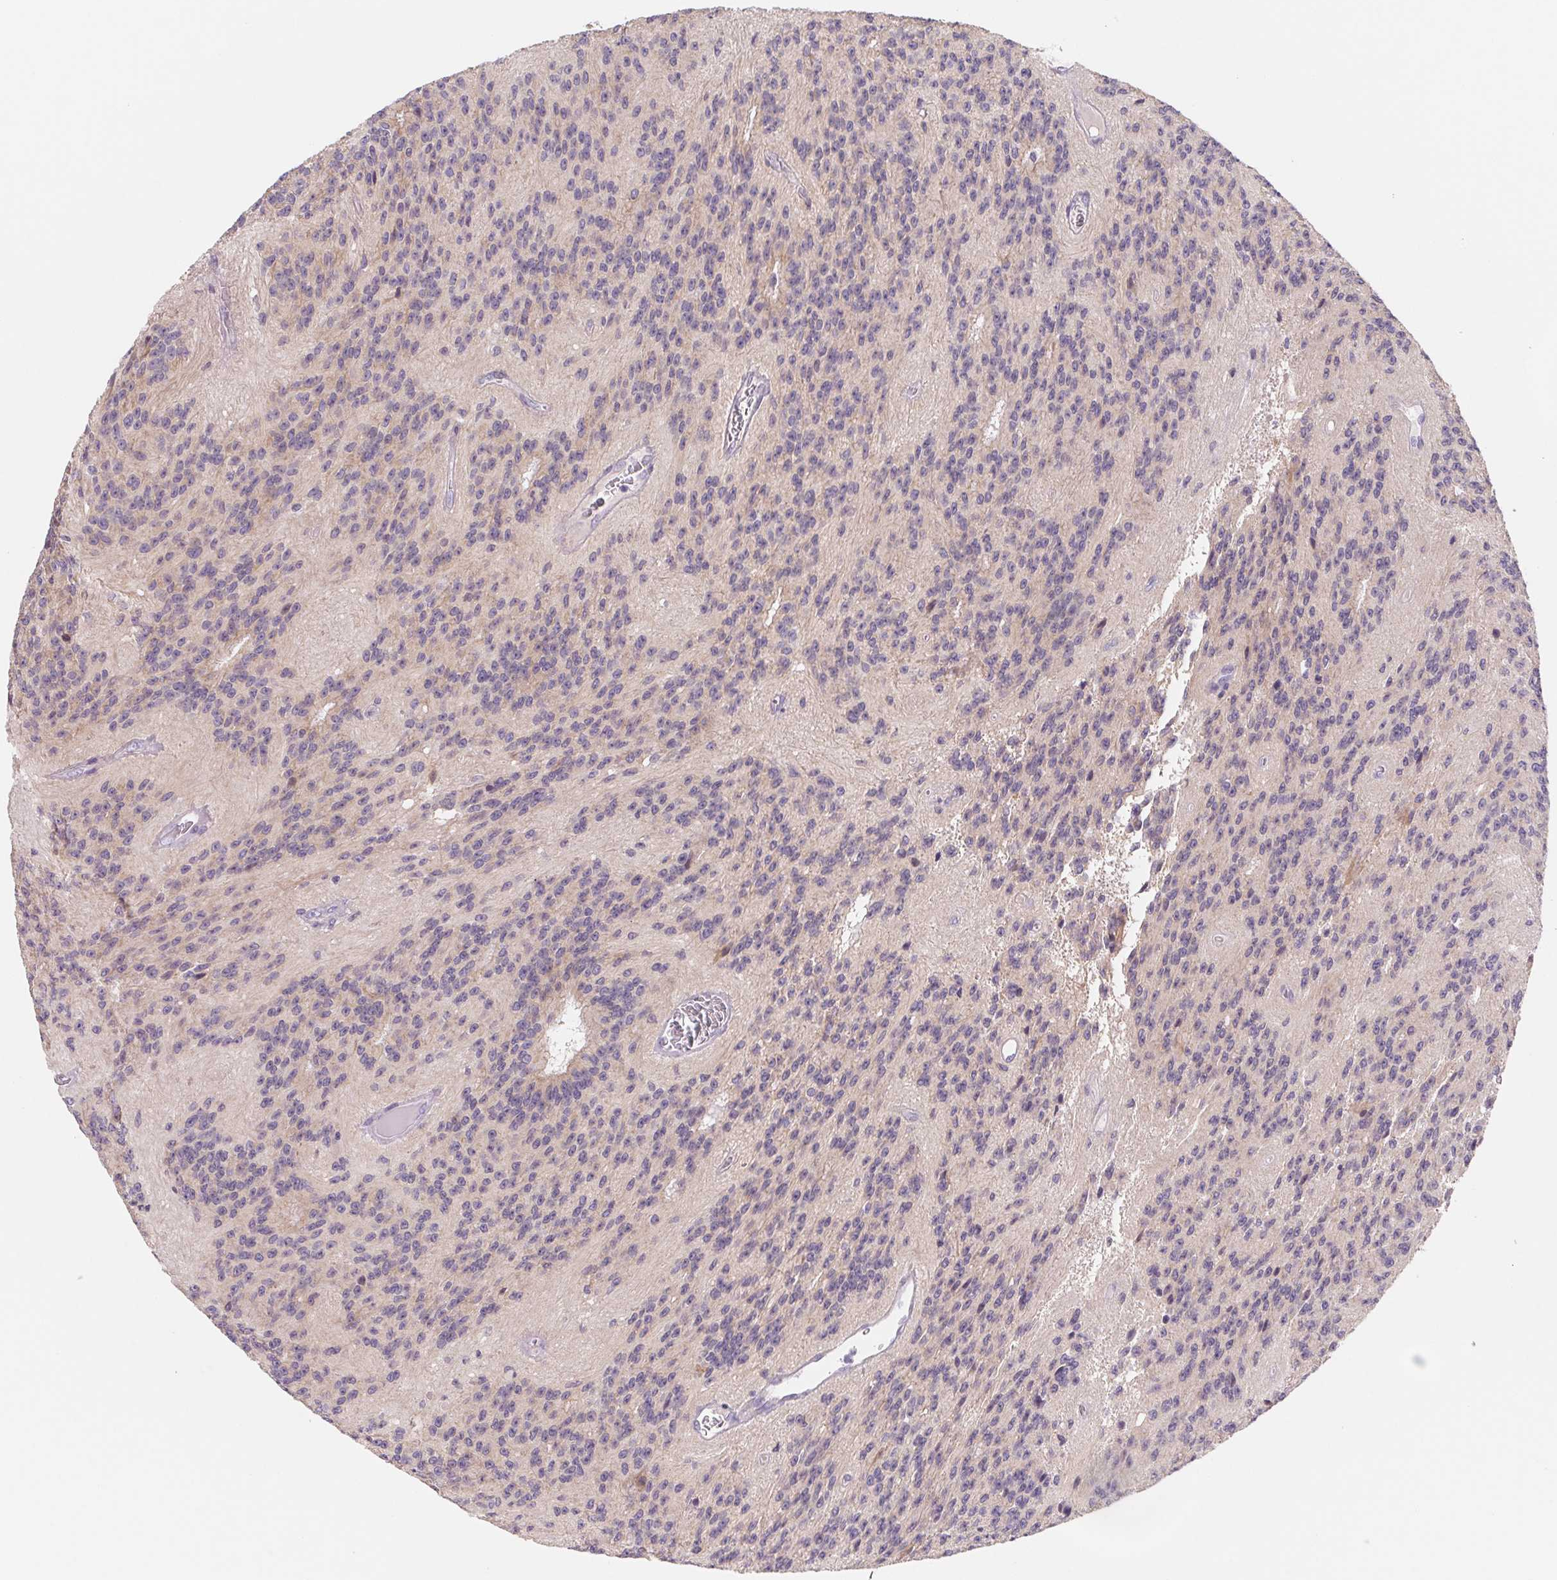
{"staining": {"intensity": "weak", "quantity": "<25%", "location": "cytoplasmic/membranous"}, "tissue": "glioma", "cell_type": "Tumor cells", "image_type": "cancer", "snomed": [{"axis": "morphology", "description": "Glioma, malignant, Low grade"}, {"axis": "topography", "description": "Brain"}], "caption": "Human glioma stained for a protein using IHC exhibits no positivity in tumor cells.", "gene": "CTNND2", "patient": {"sex": "male", "age": 31}}